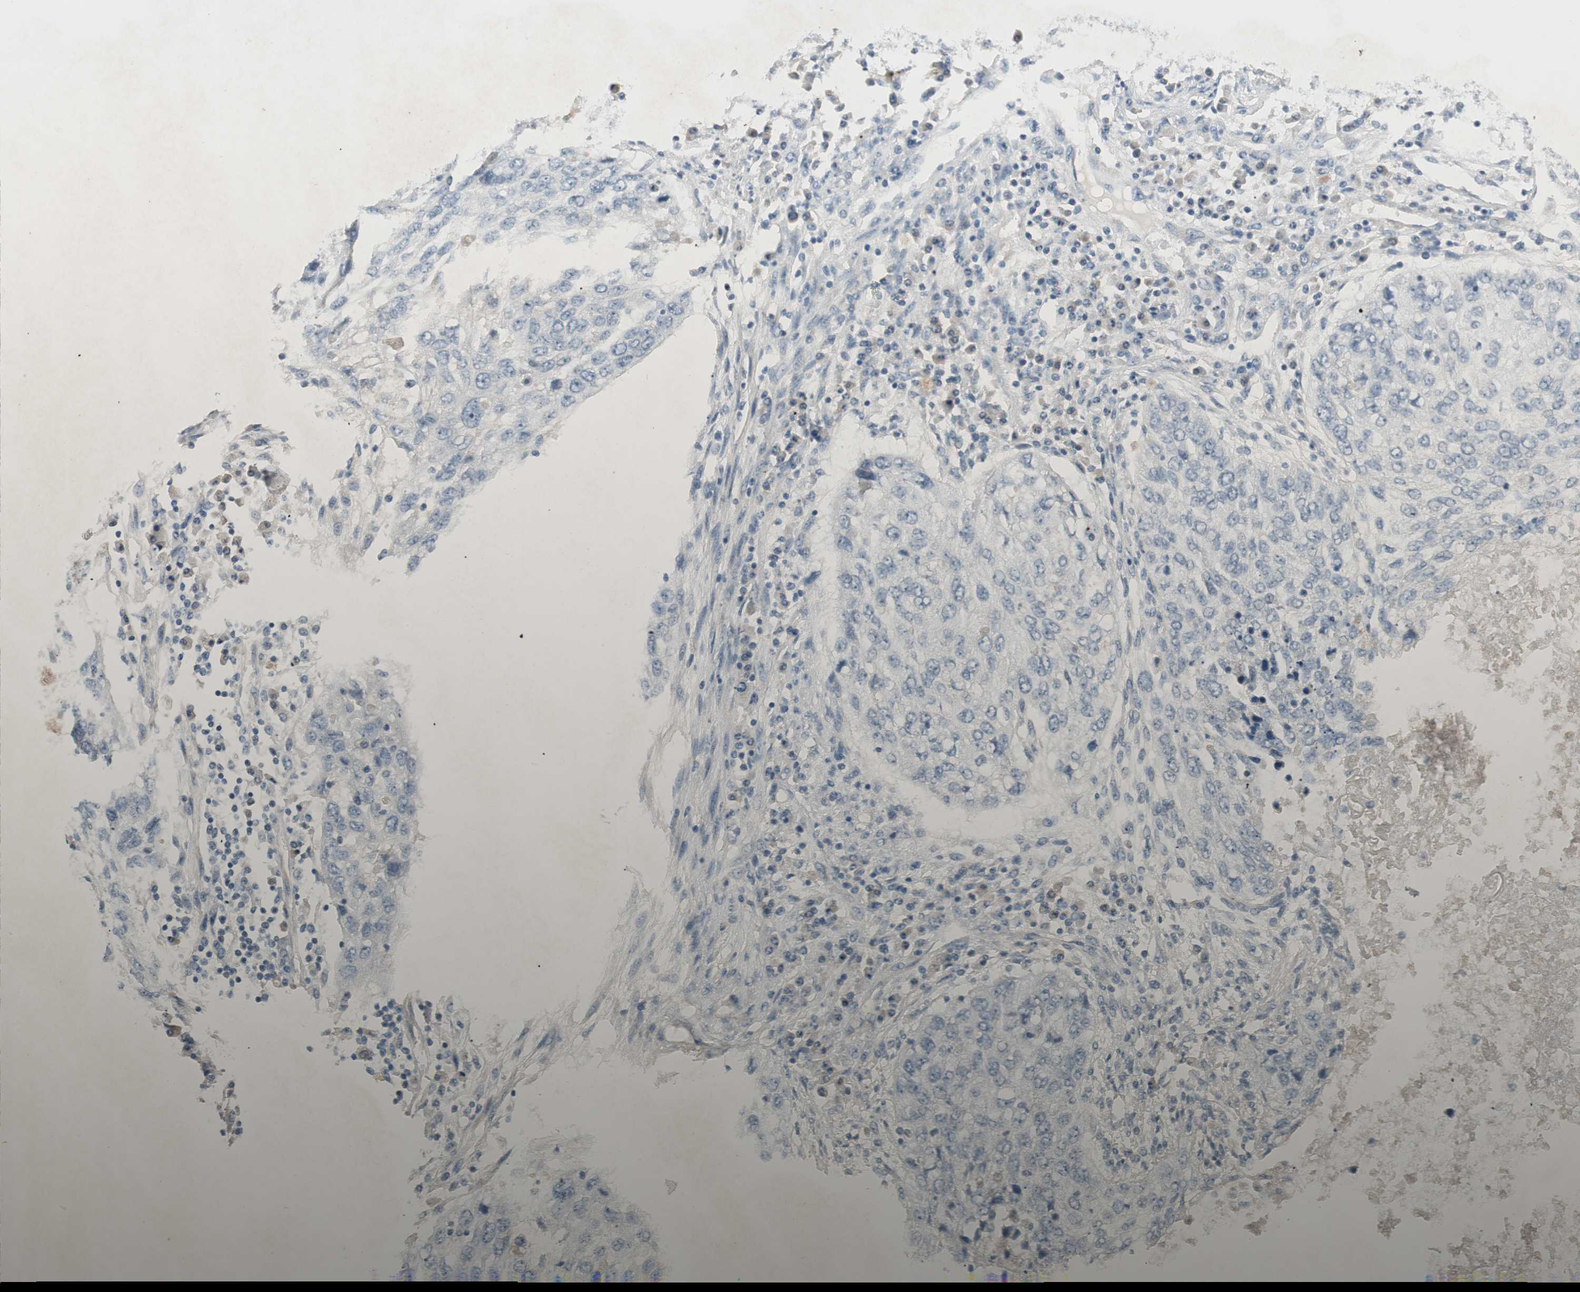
{"staining": {"intensity": "negative", "quantity": "none", "location": "none"}, "tissue": "lung cancer", "cell_type": "Tumor cells", "image_type": "cancer", "snomed": [{"axis": "morphology", "description": "Squamous cell carcinoma, NOS"}, {"axis": "topography", "description": "Lung"}], "caption": "The IHC micrograph has no significant staining in tumor cells of squamous cell carcinoma (lung) tissue.", "gene": "KHK", "patient": {"sex": "female", "age": 63}}